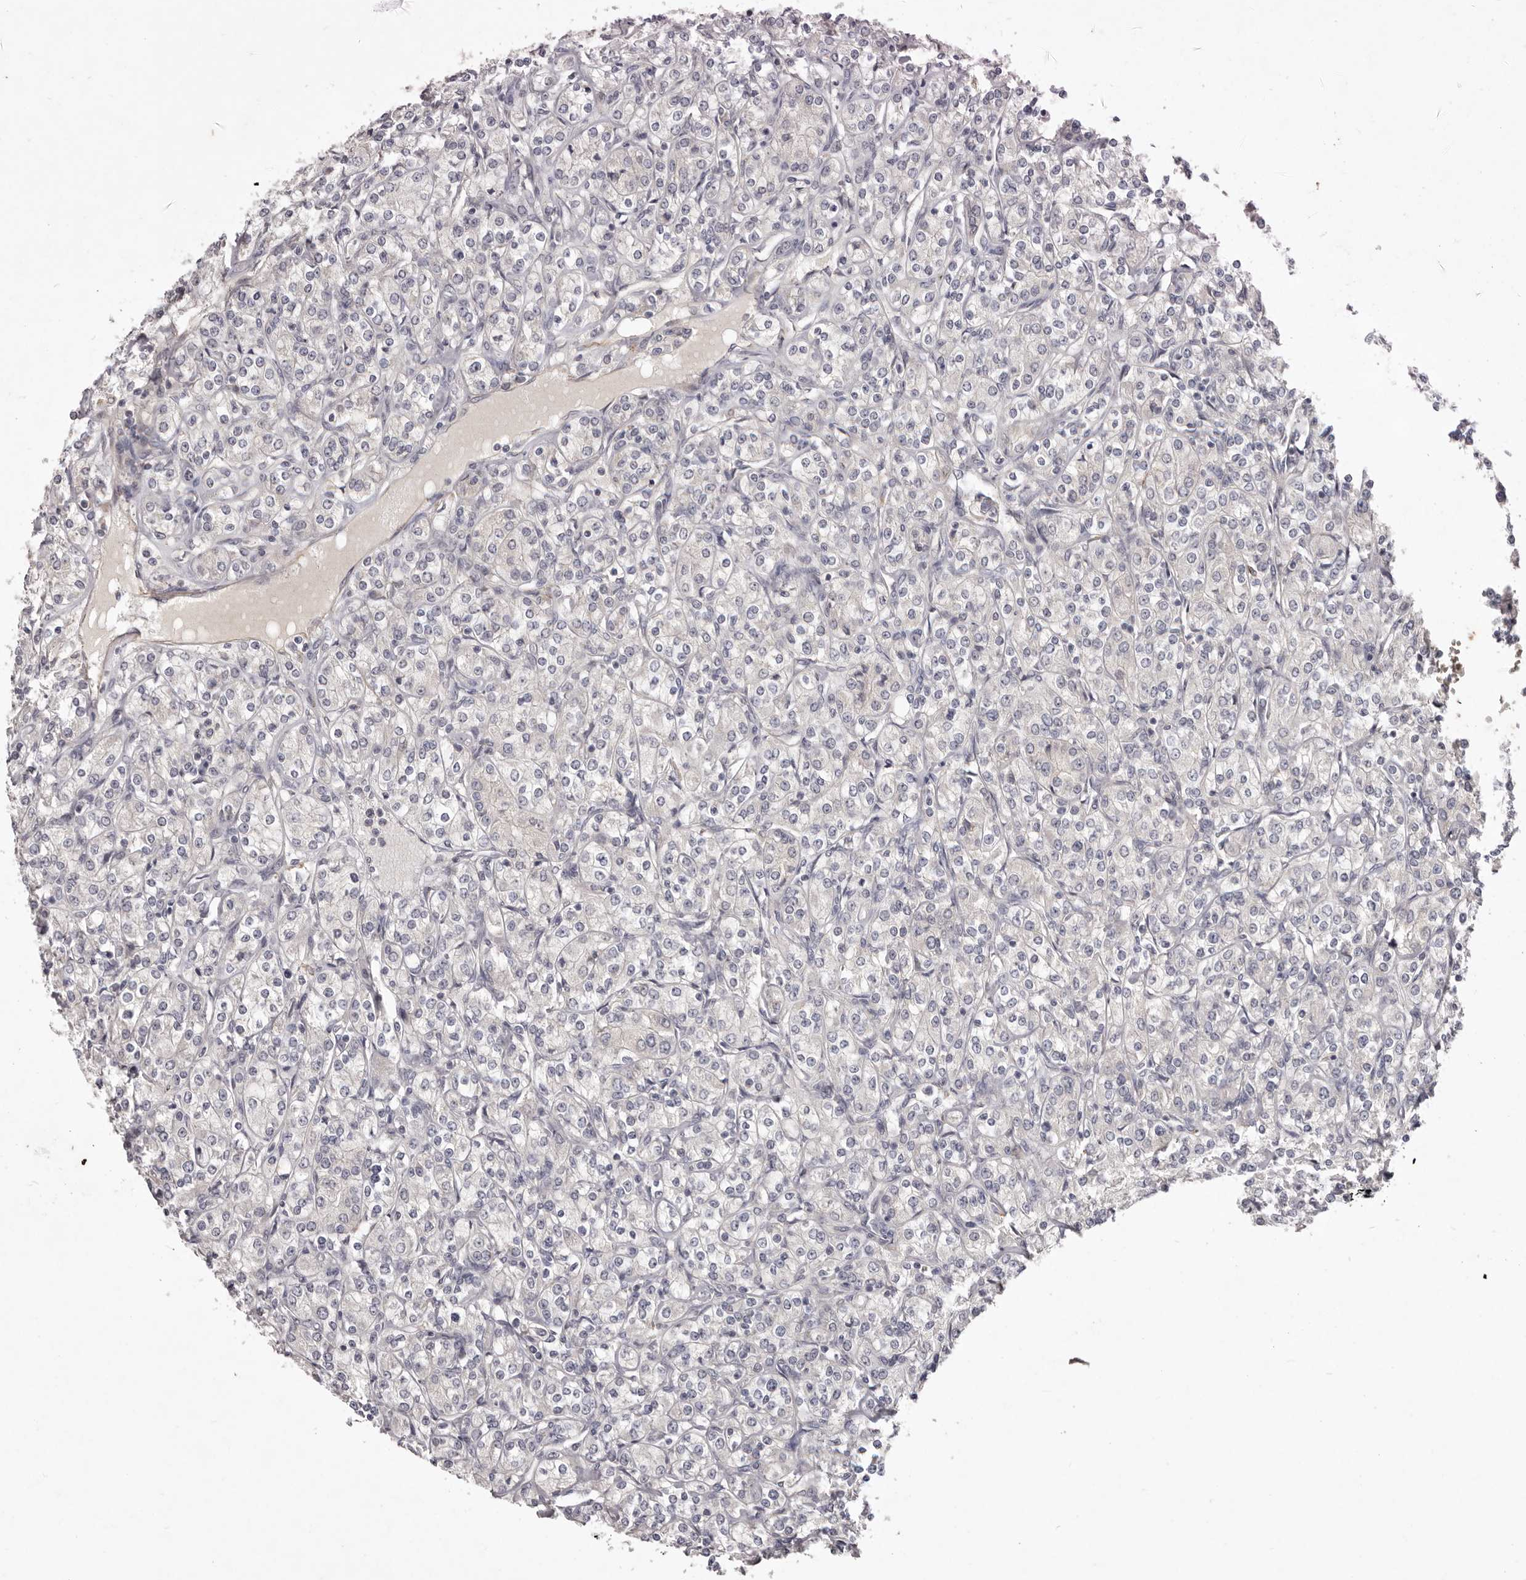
{"staining": {"intensity": "negative", "quantity": "none", "location": "none"}, "tissue": "renal cancer", "cell_type": "Tumor cells", "image_type": "cancer", "snomed": [{"axis": "morphology", "description": "Adenocarcinoma, NOS"}, {"axis": "topography", "description": "Kidney"}], "caption": "High magnification brightfield microscopy of renal cancer (adenocarcinoma) stained with DAB (3,3'-diaminobenzidine) (brown) and counterstained with hematoxylin (blue): tumor cells show no significant positivity. The staining was performed using DAB (3,3'-diaminobenzidine) to visualize the protein expression in brown, while the nuclei were stained in blue with hematoxylin (Magnification: 20x).", "gene": "GARNL3", "patient": {"sex": "male", "age": 77}}